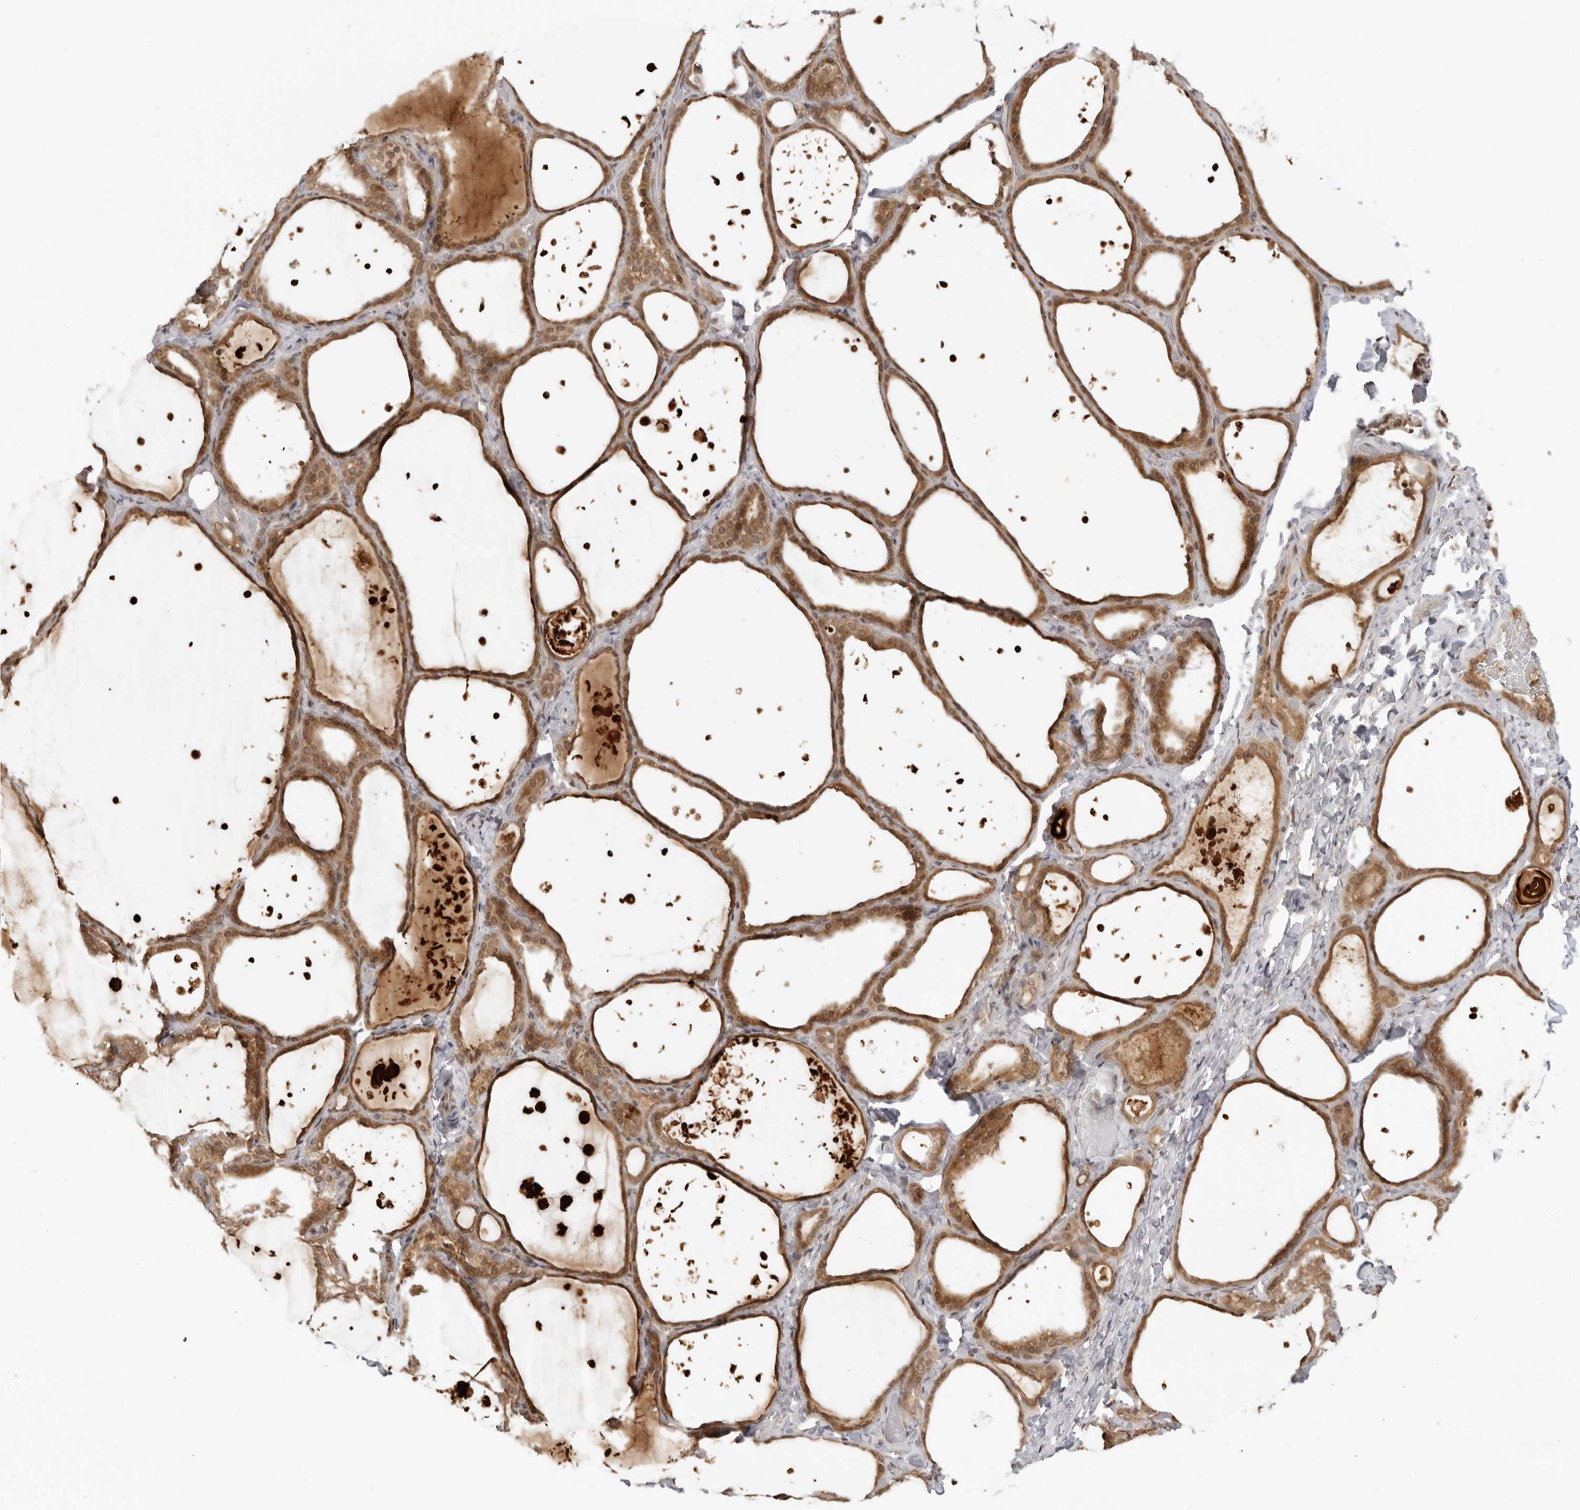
{"staining": {"intensity": "moderate", "quantity": ">75%", "location": "cytoplasmic/membranous"}, "tissue": "thyroid gland", "cell_type": "Glandular cells", "image_type": "normal", "snomed": [{"axis": "morphology", "description": "Normal tissue, NOS"}, {"axis": "topography", "description": "Thyroid gland"}], "caption": "Immunohistochemical staining of benign thyroid gland demonstrates moderate cytoplasmic/membranous protein expression in approximately >75% of glandular cells.", "gene": "PRRC2C", "patient": {"sex": "female", "age": 44}}